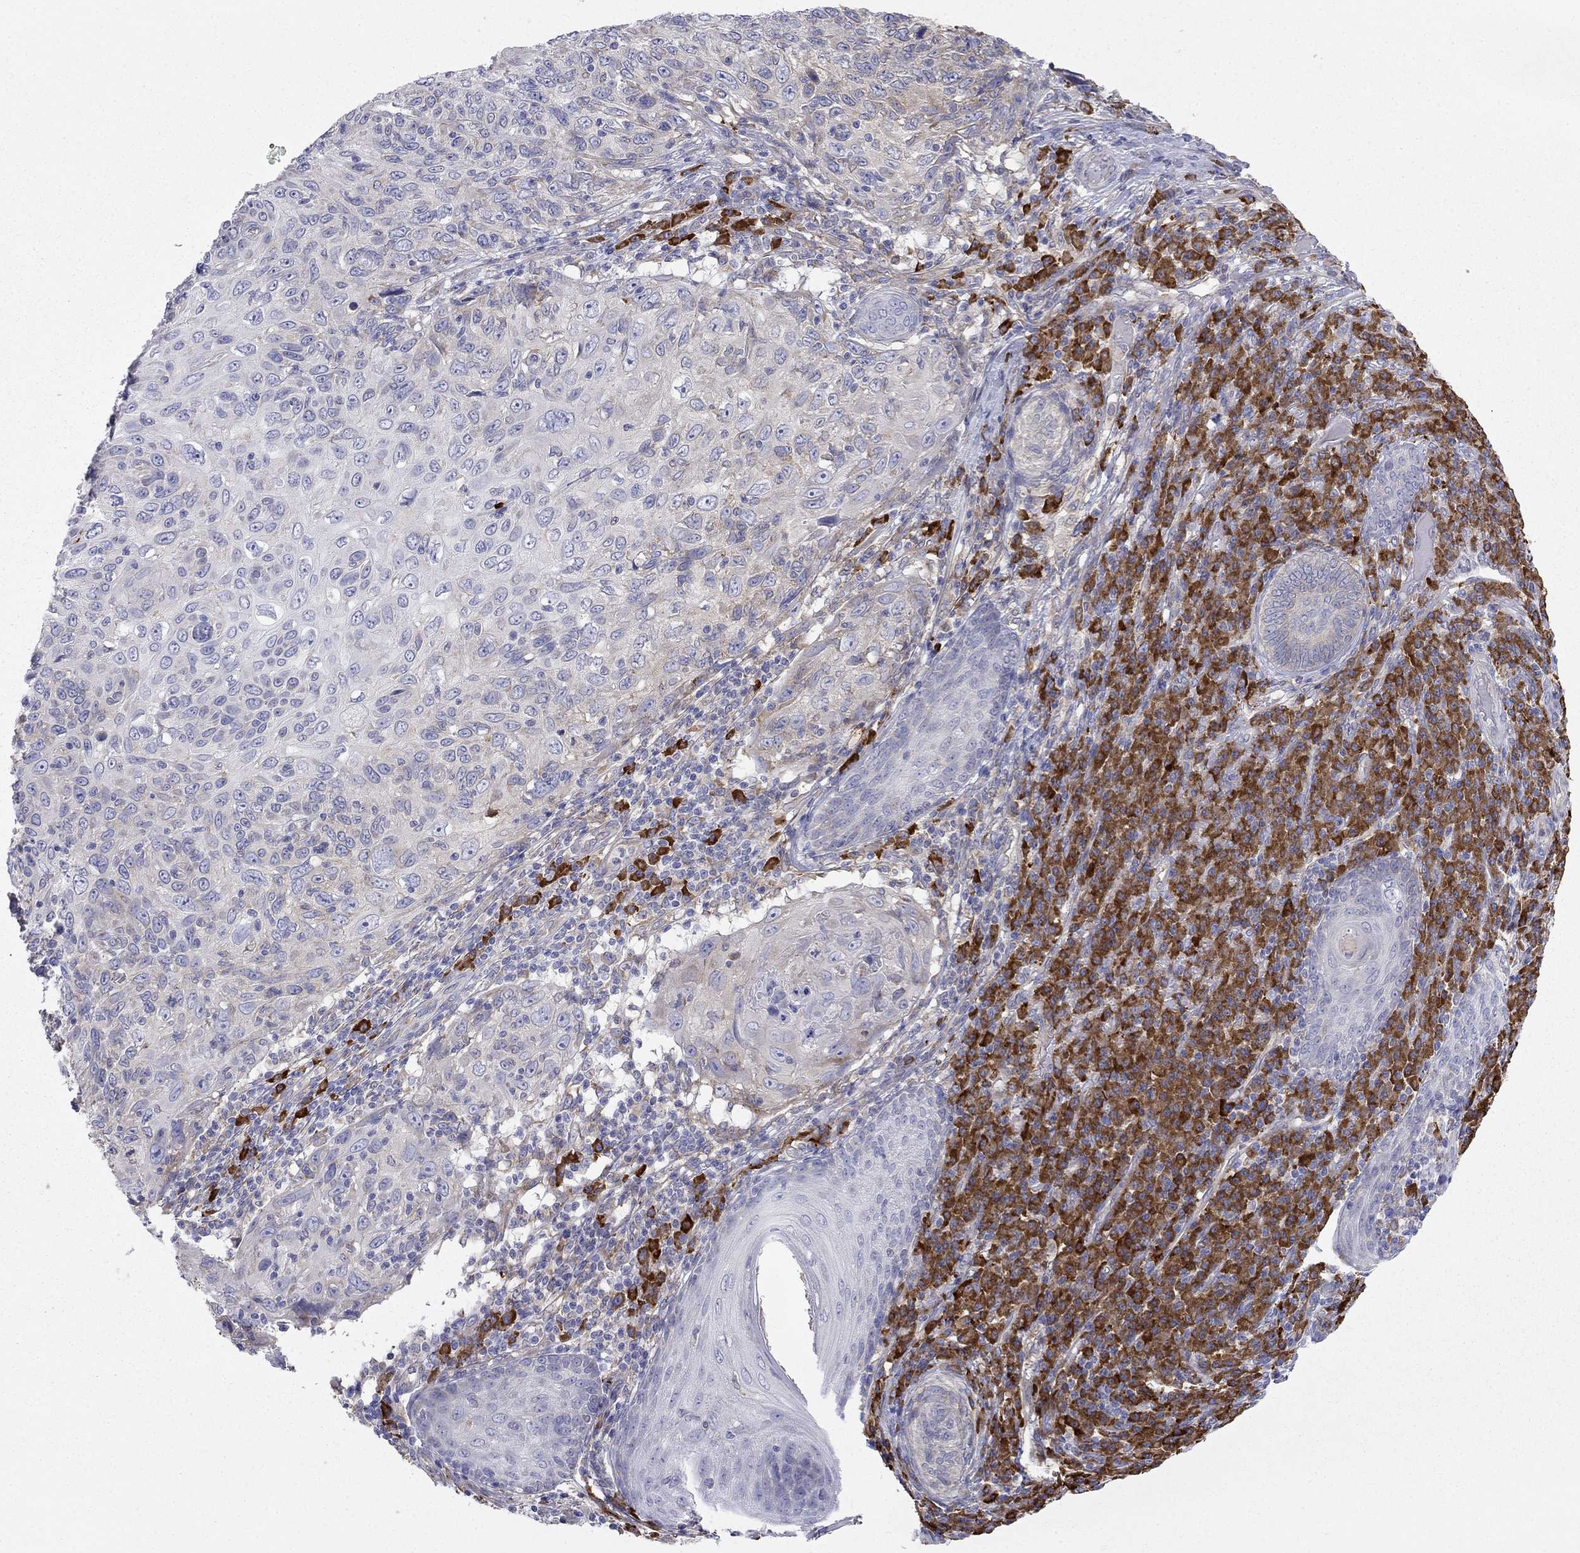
{"staining": {"intensity": "negative", "quantity": "none", "location": "none"}, "tissue": "skin cancer", "cell_type": "Tumor cells", "image_type": "cancer", "snomed": [{"axis": "morphology", "description": "Squamous cell carcinoma, NOS"}, {"axis": "topography", "description": "Skin"}], "caption": "Immunohistochemistry image of skin cancer stained for a protein (brown), which displays no expression in tumor cells. (Brightfield microscopy of DAB (3,3'-diaminobenzidine) immunohistochemistry at high magnification).", "gene": "LONRF2", "patient": {"sex": "male", "age": 92}}